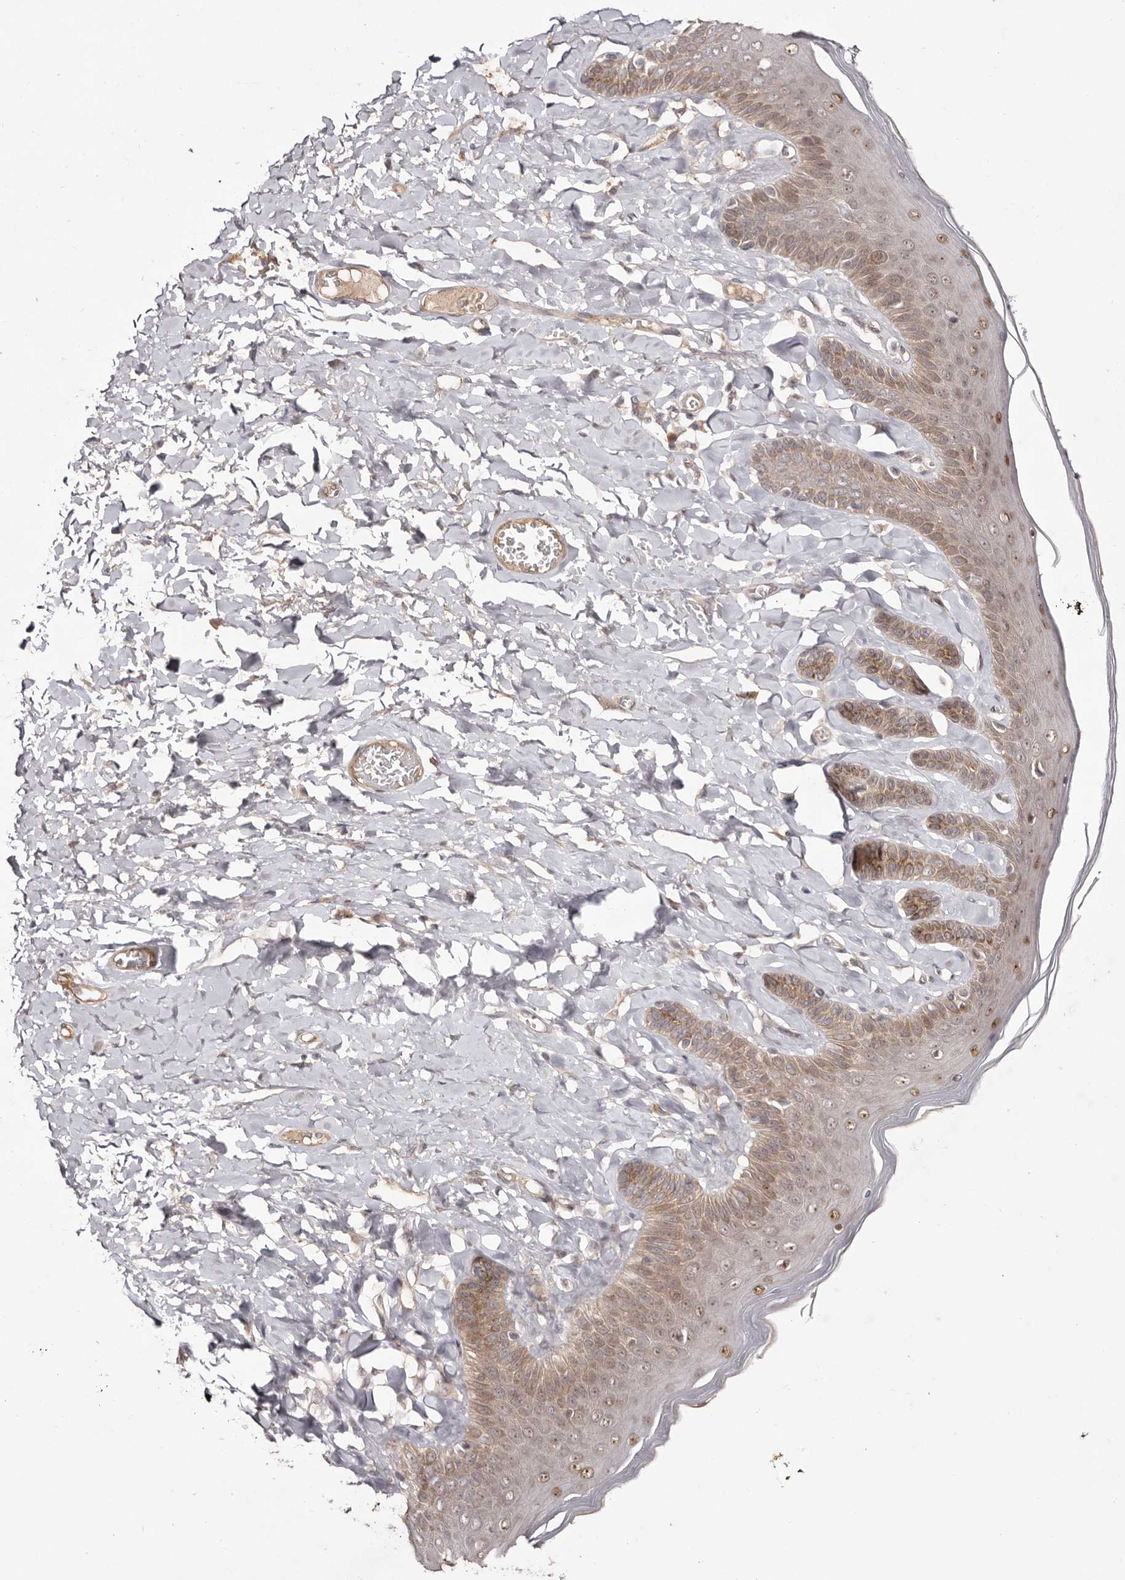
{"staining": {"intensity": "strong", "quantity": "<25%", "location": "cytoplasmic/membranous,nuclear"}, "tissue": "skin", "cell_type": "Epidermal cells", "image_type": "normal", "snomed": [{"axis": "morphology", "description": "Normal tissue, NOS"}, {"axis": "topography", "description": "Anal"}], "caption": "The micrograph demonstrates a brown stain indicating the presence of a protein in the cytoplasmic/membranous,nuclear of epidermal cells in skin. (DAB (3,3'-diaminobenzidine) IHC with brightfield microscopy, high magnification).", "gene": "EGR3", "patient": {"sex": "male", "age": 69}}